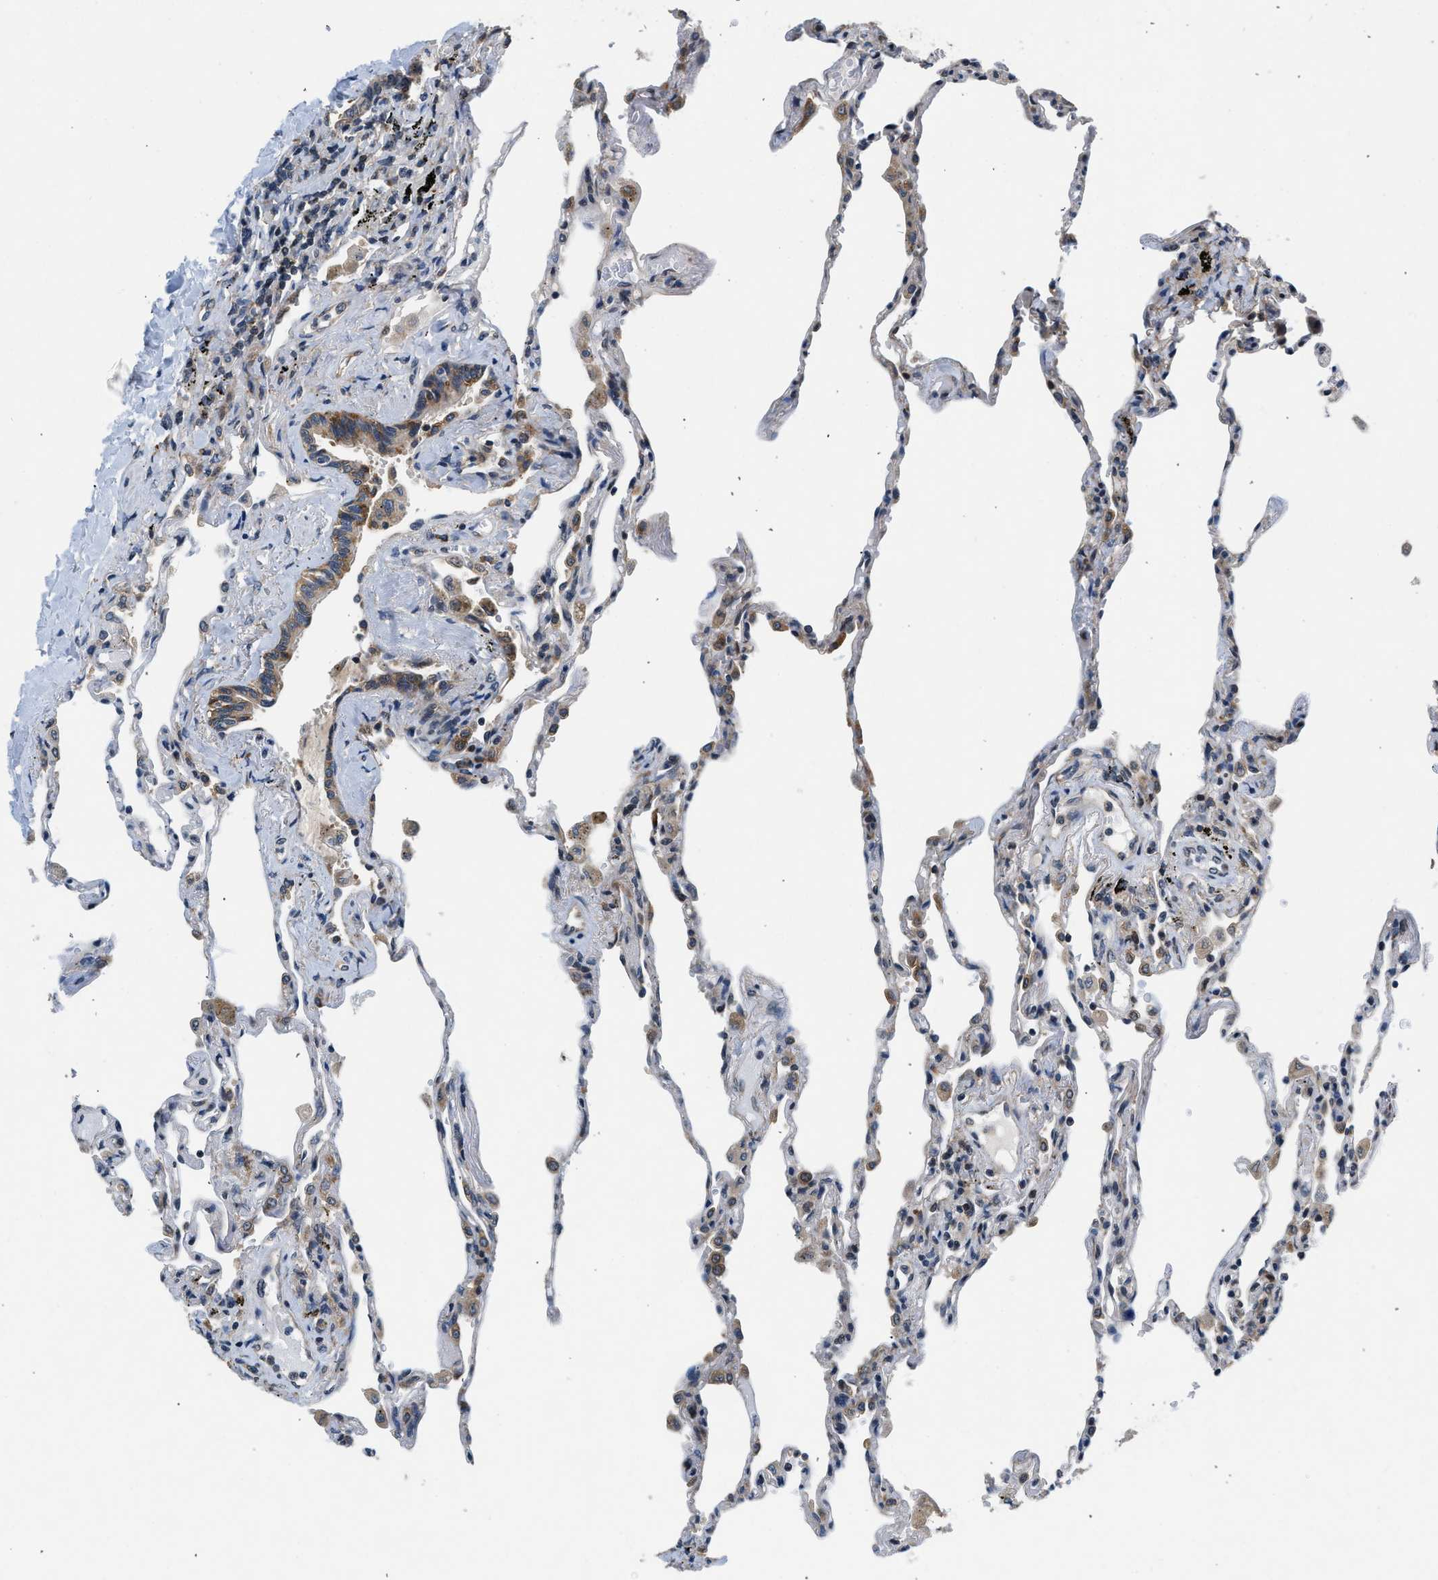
{"staining": {"intensity": "negative", "quantity": "none", "location": "none"}, "tissue": "lung", "cell_type": "Alveolar cells", "image_type": "normal", "snomed": [{"axis": "morphology", "description": "Normal tissue, NOS"}, {"axis": "topography", "description": "Lung"}], "caption": "An immunohistochemistry micrograph of benign lung is shown. There is no staining in alveolar cells of lung.", "gene": "PA2G4", "patient": {"sex": "male", "age": 59}}